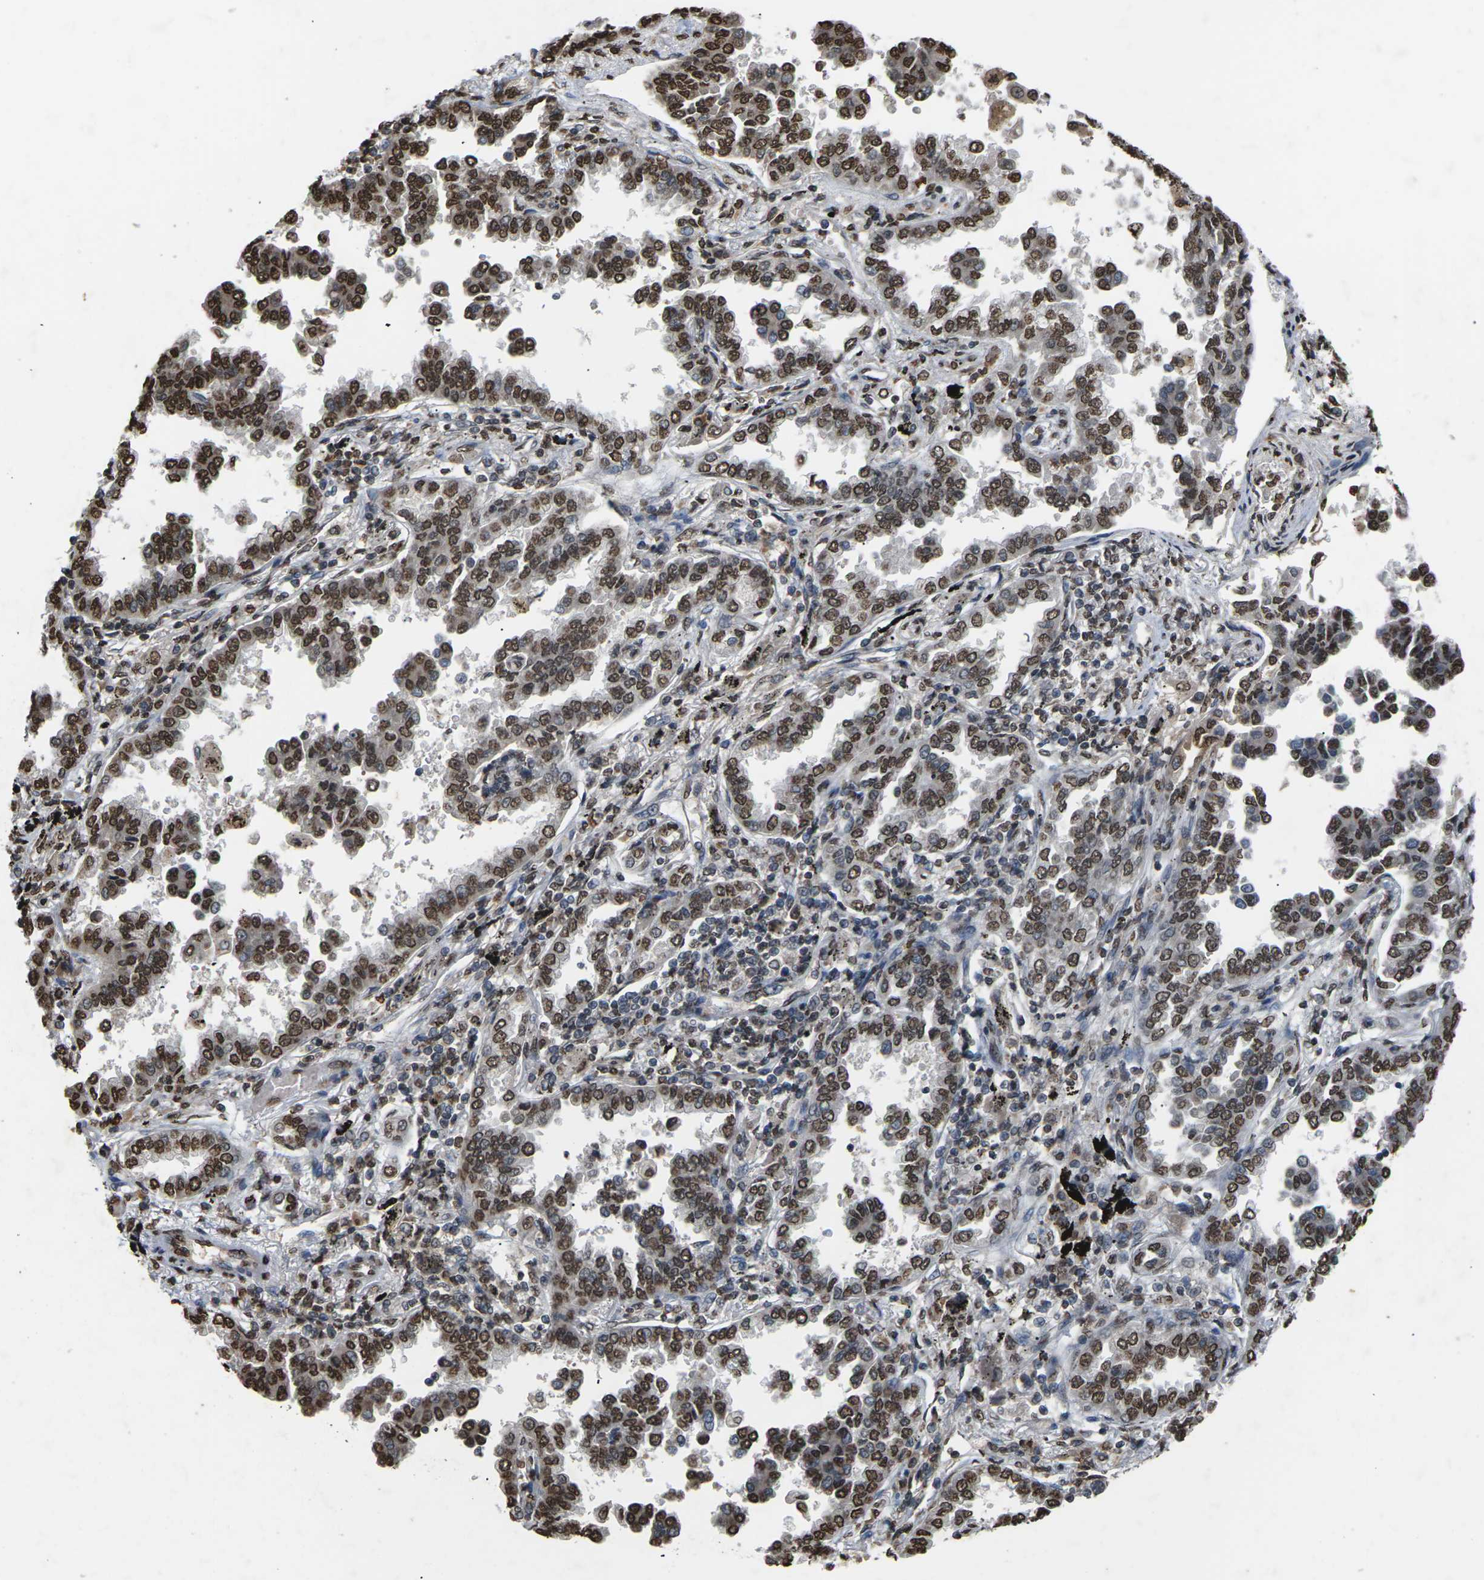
{"staining": {"intensity": "strong", "quantity": ">75%", "location": "nuclear"}, "tissue": "lung cancer", "cell_type": "Tumor cells", "image_type": "cancer", "snomed": [{"axis": "morphology", "description": "Normal tissue, NOS"}, {"axis": "morphology", "description": "Adenocarcinoma, NOS"}, {"axis": "topography", "description": "Lung"}], "caption": "A micrograph of human lung cancer (adenocarcinoma) stained for a protein reveals strong nuclear brown staining in tumor cells. (brown staining indicates protein expression, while blue staining denotes nuclei).", "gene": "EMSY", "patient": {"sex": "male", "age": 59}}